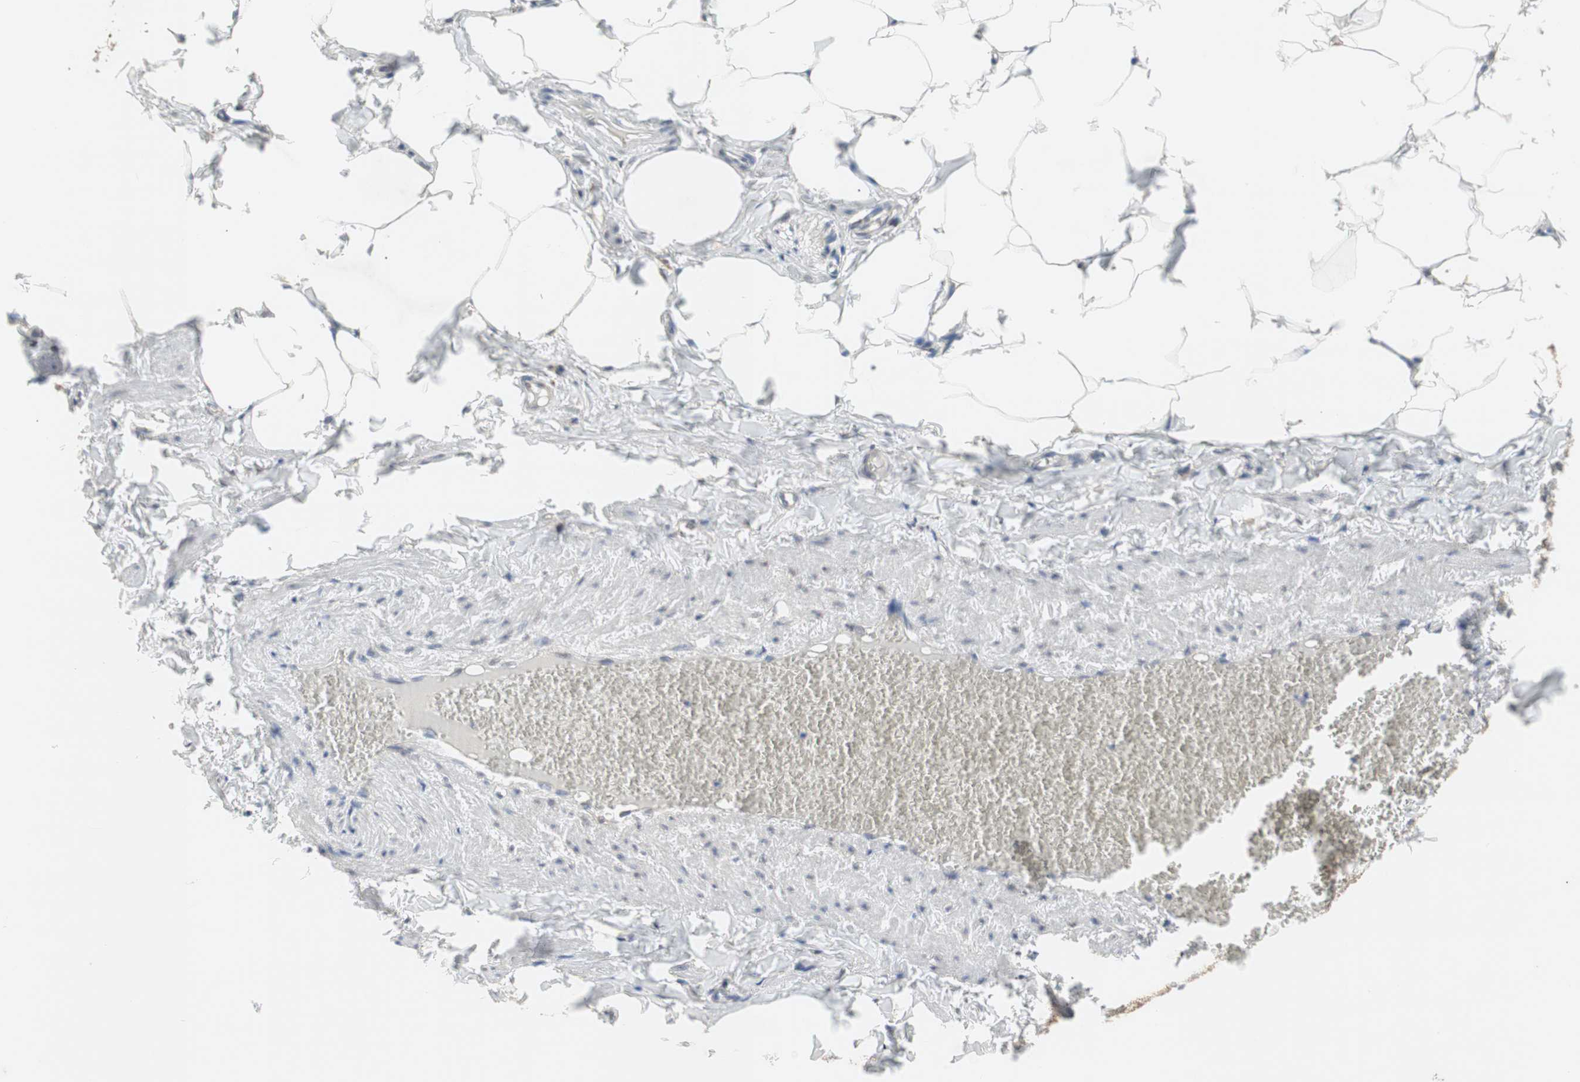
{"staining": {"intensity": "moderate", "quantity": "25%-75%", "location": "cytoplasmic/membranous"}, "tissue": "adipose tissue", "cell_type": "Adipocytes", "image_type": "normal", "snomed": [{"axis": "morphology", "description": "Normal tissue, NOS"}, {"axis": "topography", "description": "Vascular tissue"}], "caption": "This is a histology image of immunohistochemistry staining of normal adipose tissue, which shows moderate staining in the cytoplasmic/membranous of adipocytes.", "gene": "AUP1", "patient": {"sex": "male", "age": 41}}